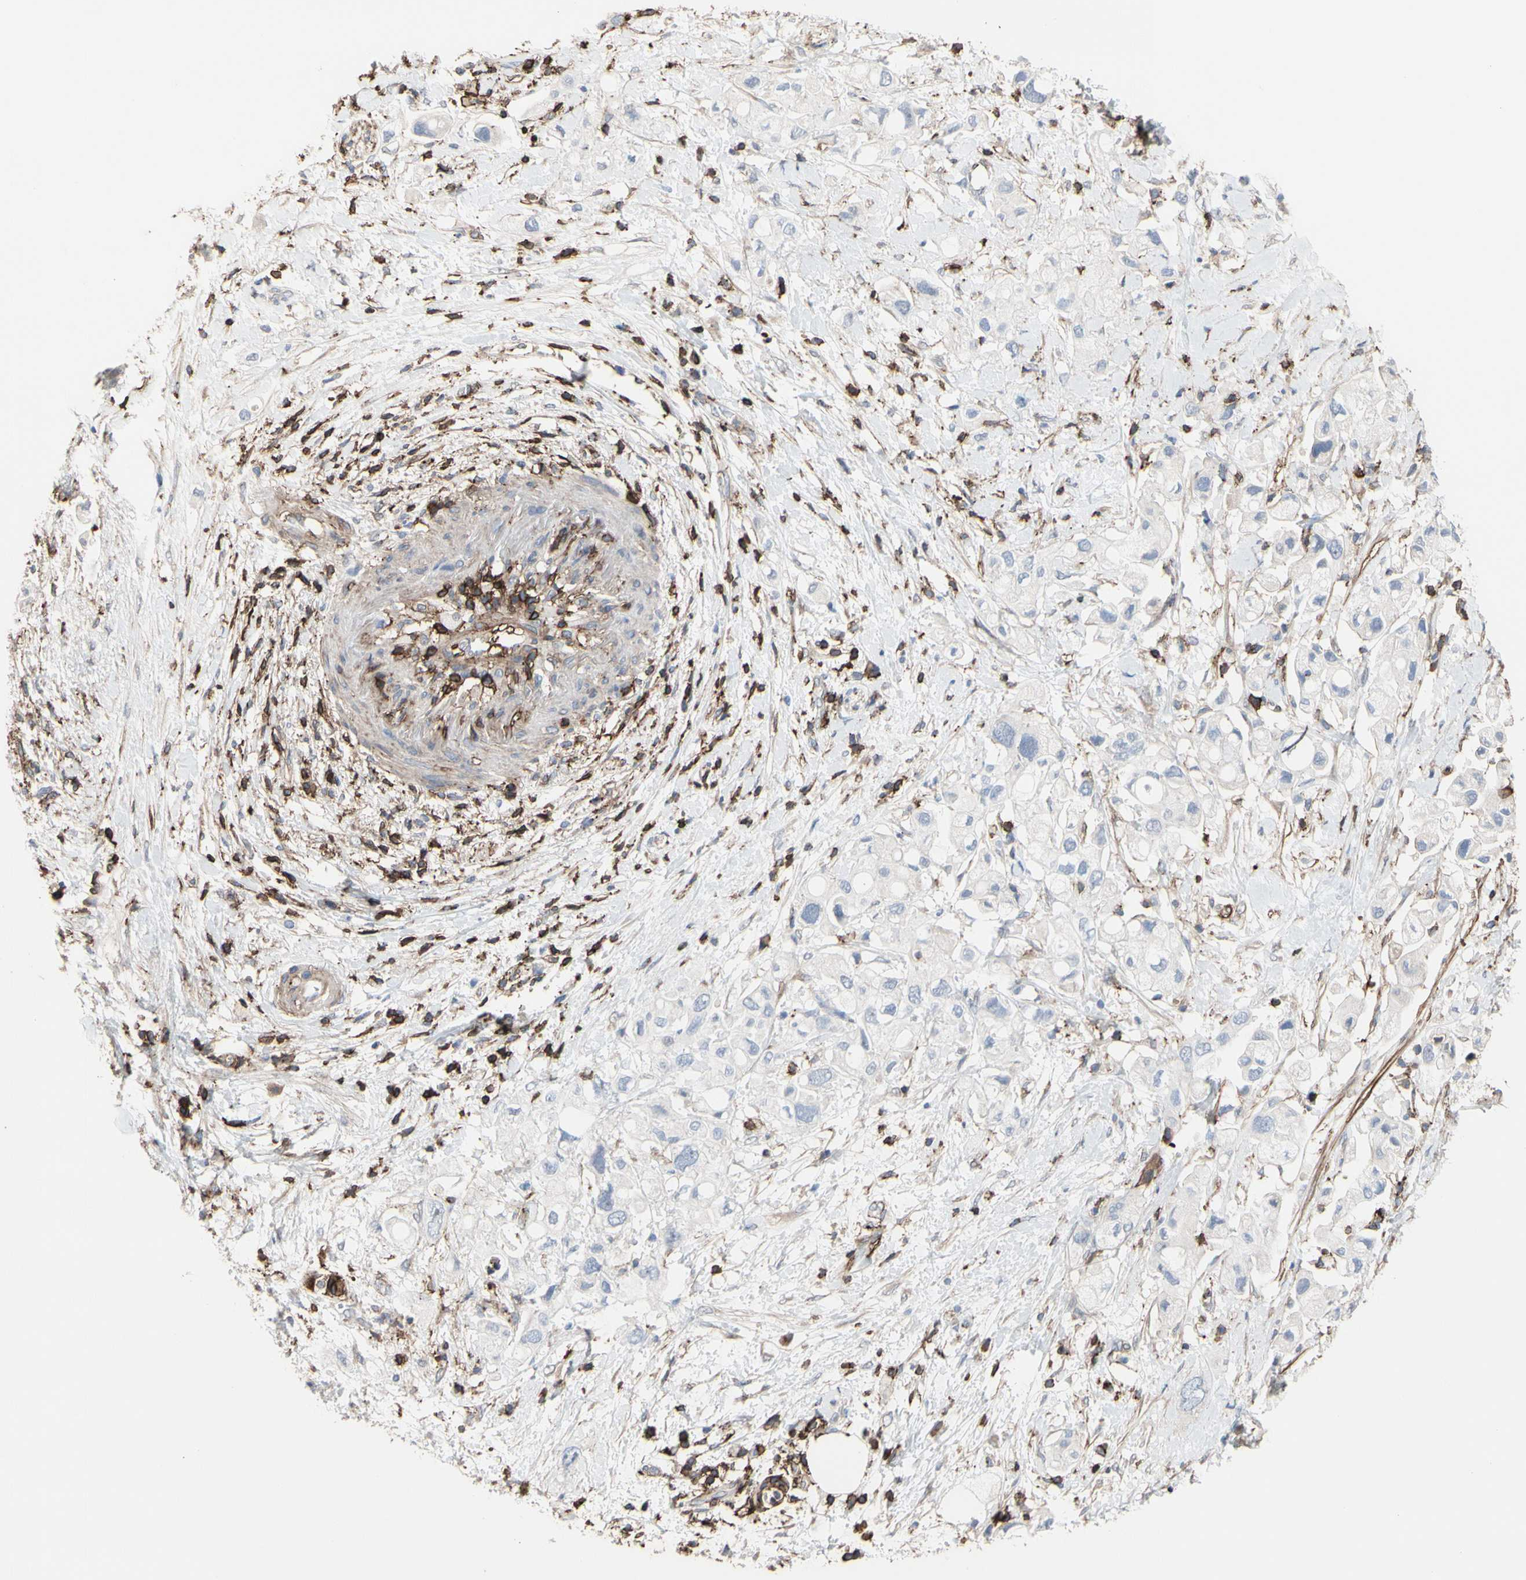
{"staining": {"intensity": "negative", "quantity": "none", "location": "none"}, "tissue": "pancreatic cancer", "cell_type": "Tumor cells", "image_type": "cancer", "snomed": [{"axis": "morphology", "description": "Adenocarcinoma, NOS"}, {"axis": "topography", "description": "Pancreas"}], "caption": "This image is of pancreatic cancer stained with immunohistochemistry (IHC) to label a protein in brown with the nuclei are counter-stained blue. There is no staining in tumor cells. The staining was performed using DAB (3,3'-diaminobenzidine) to visualize the protein expression in brown, while the nuclei were stained in blue with hematoxylin (Magnification: 20x).", "gene": "ANXA6", "patient": {"sex": "female", "age": 56}}